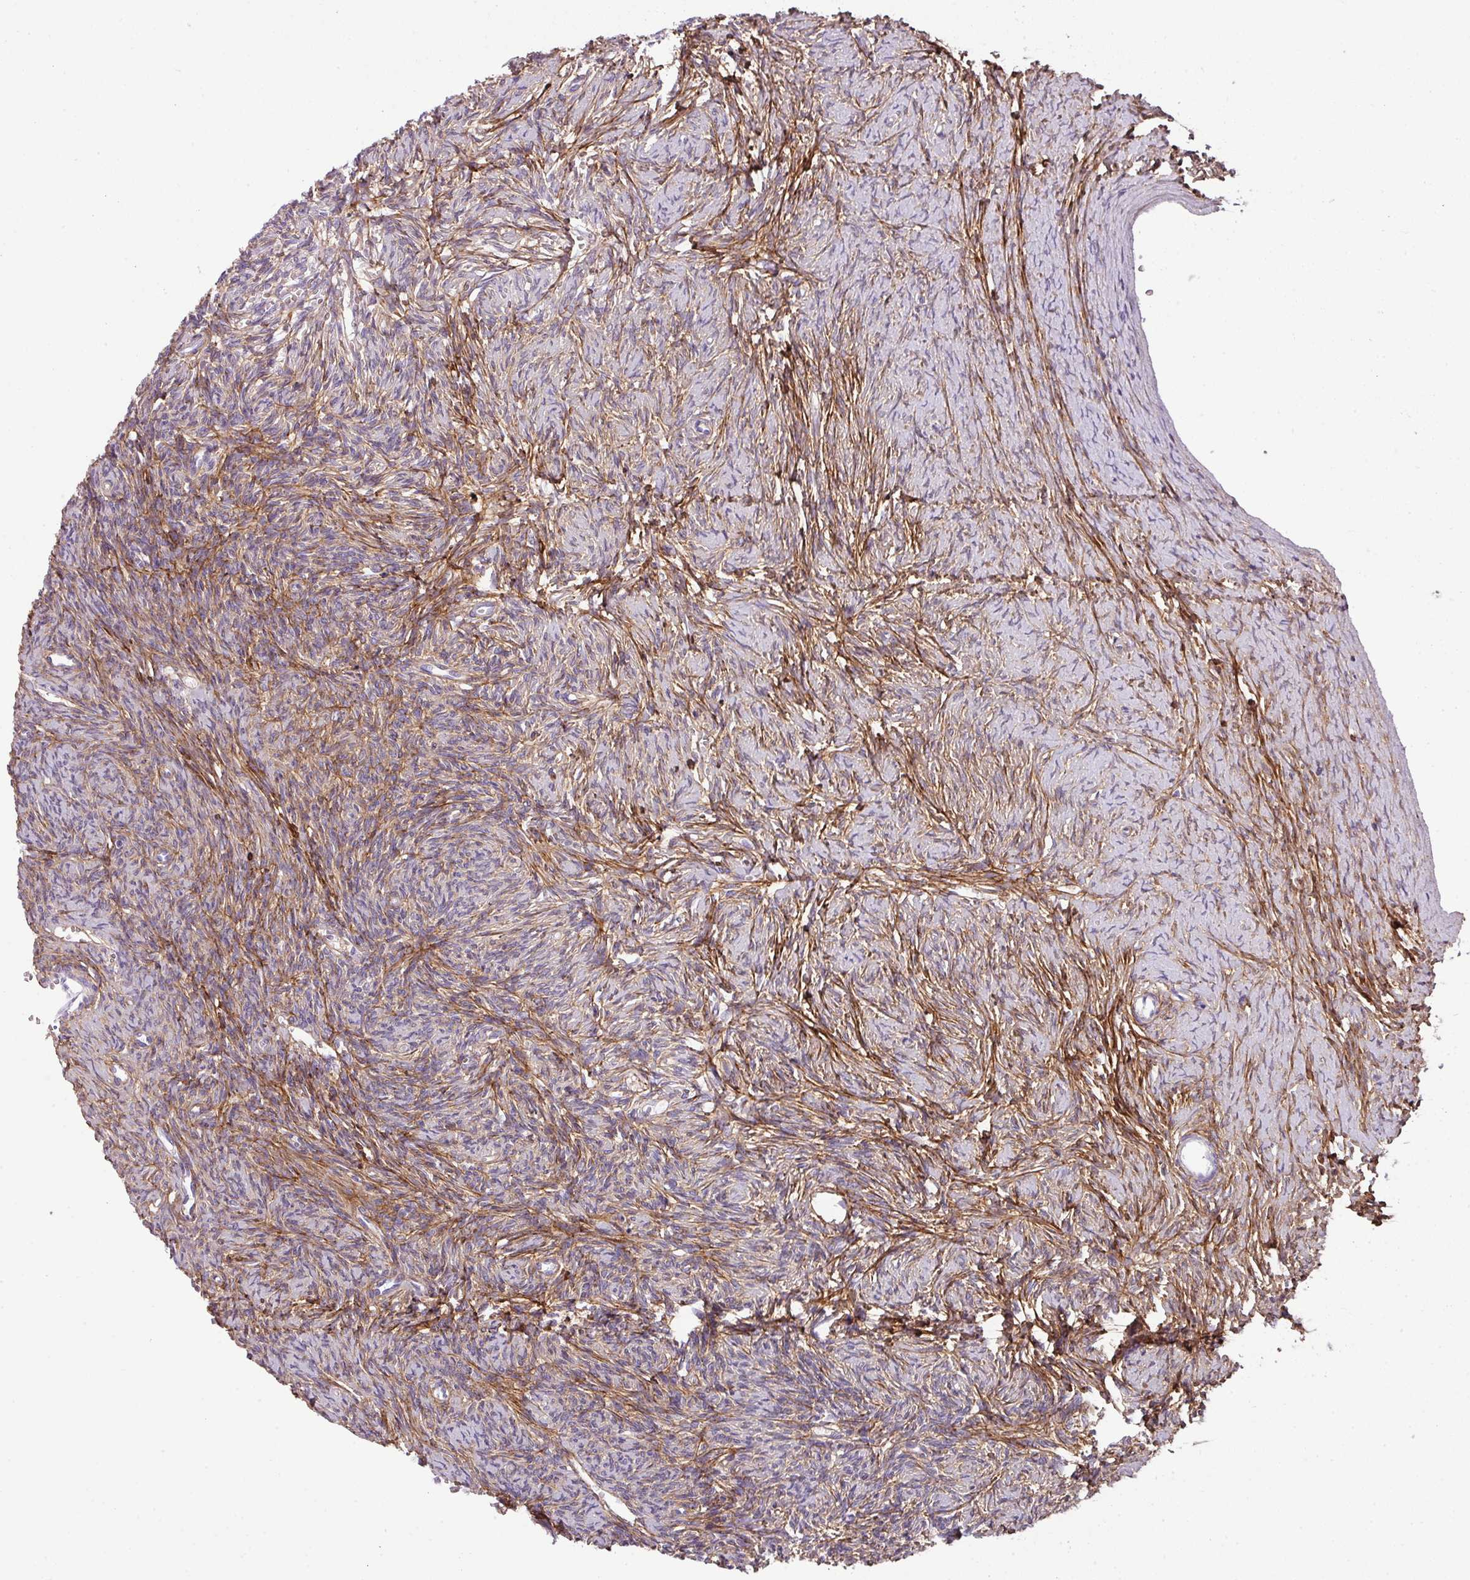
{"staining": {"intensity": "moderate", "quantity": ">75%", "location": "cytoplasmic/membranous"}, "tissue": "ovary", "cell_type": "Ovarian stroma cells", "image_type": "normal", "snomed": [{"axis": "morphology", "description": "Normal tissue, NOS"}, {"axis": "topography", "description": "Ovary"}], "caption": "Immunohistochemical staining of normal human ovary reveals >75% levels of moderate cytoplasmic/membranous protein staining in approximately >75% of ovarian stroma cells.", "gene": "PARD6G", "patient": {"sex": "female", "age": 39}}